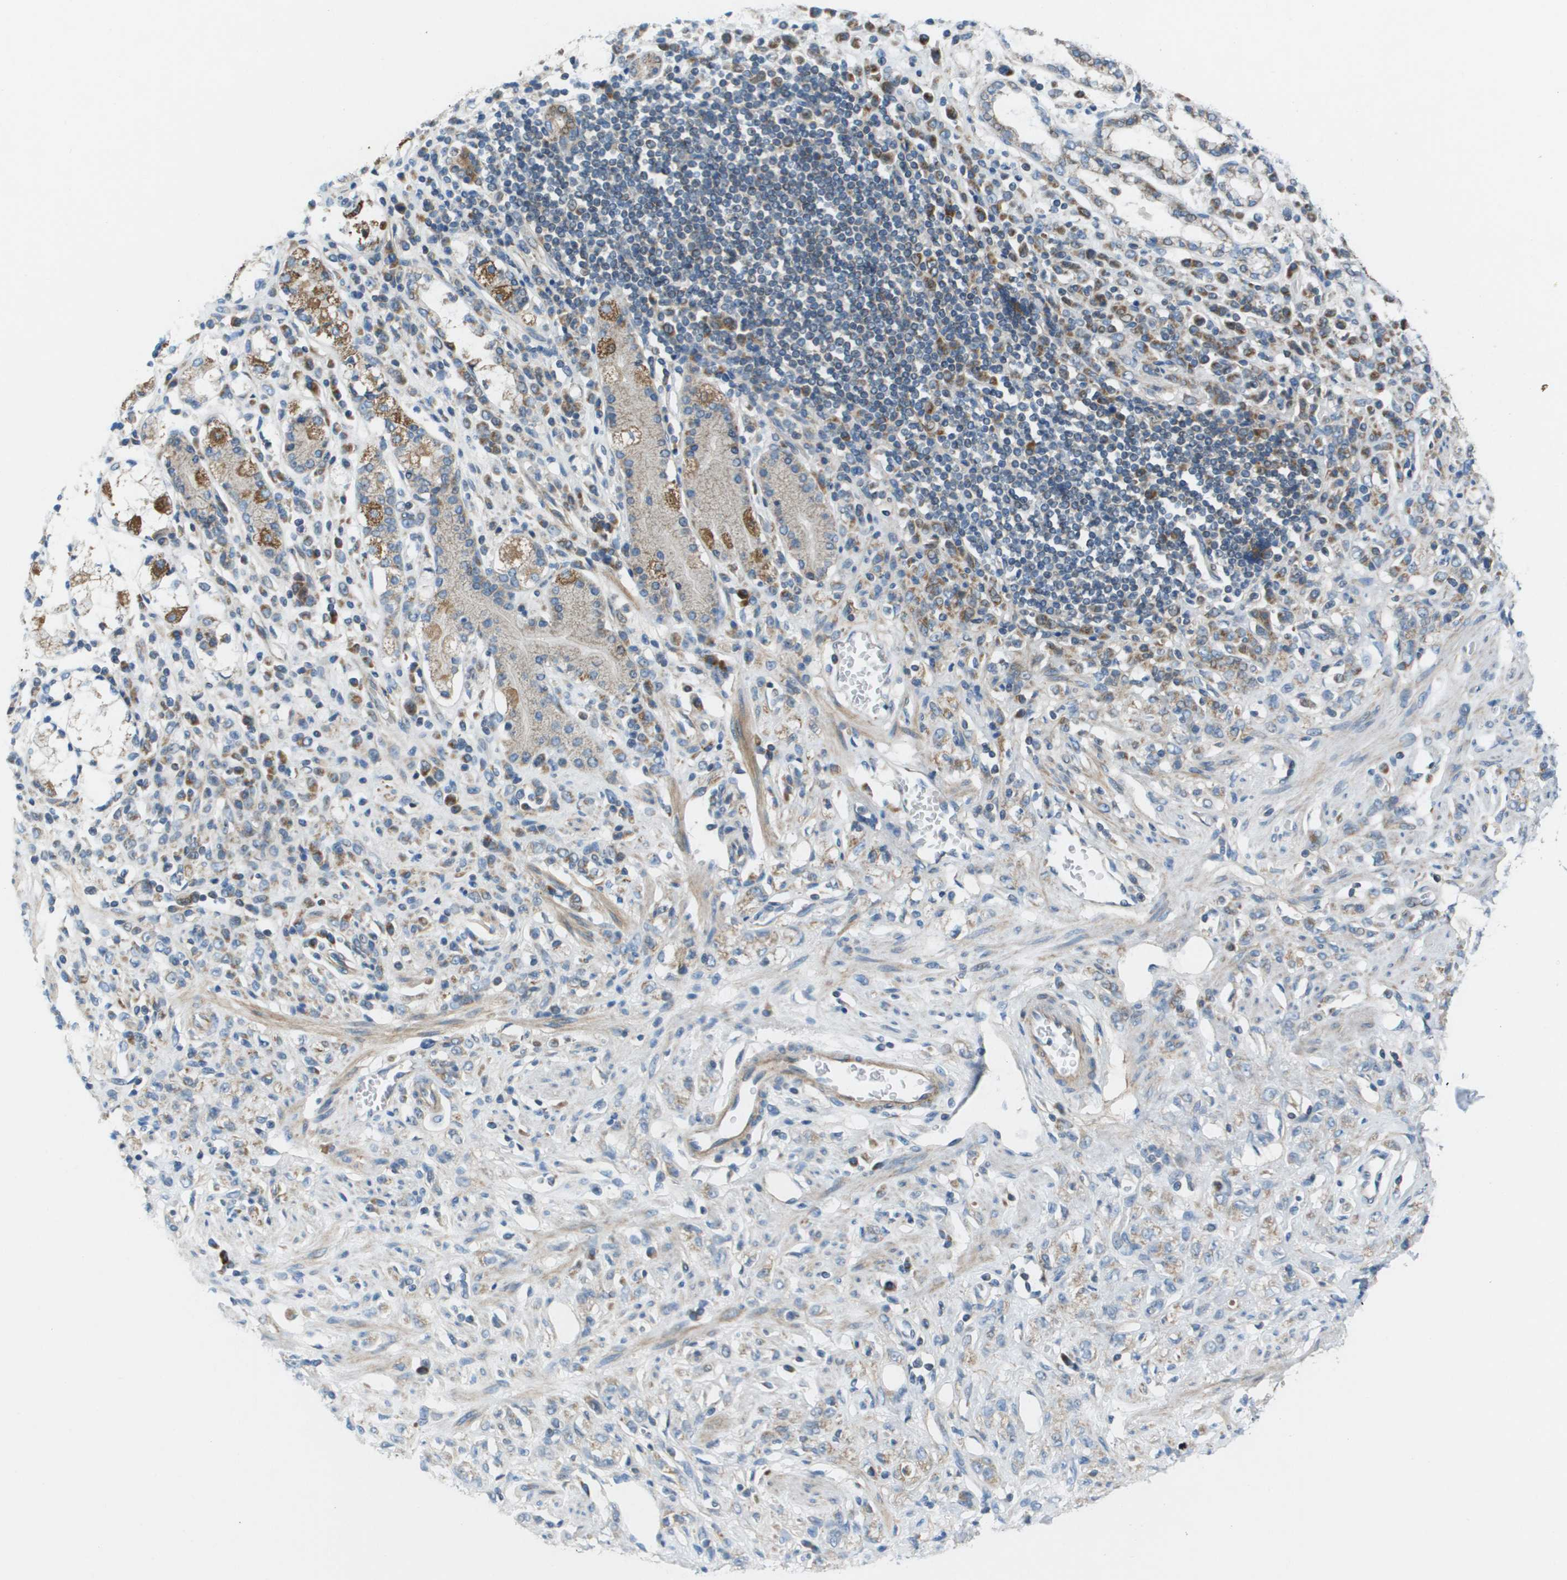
{"staining": {"intensity": "moderate", "quantity": "25%-75%", "location": "cytoplasmic/membranous"}, "tissue": "stomach cancer", "cell_type": "Tumor cells", "image_type": "cancer", "snomed": [{"axis": "morphology", "description": "Normal tissue, NOS"}, {"axis": "morphology", "description": "Adenocarcinoma, NOS"}, {"axis": "topography", "description": "Stomach"}], "caption": "This is a photomicrograph of immunohistochemistry staining of adenocarcinoma (stomach), which shows moderate expression in the cytoplasmic/membranous of tumor cells.", "gene": "GALNT6", "patient": {"sex": "male", "age": 82}}